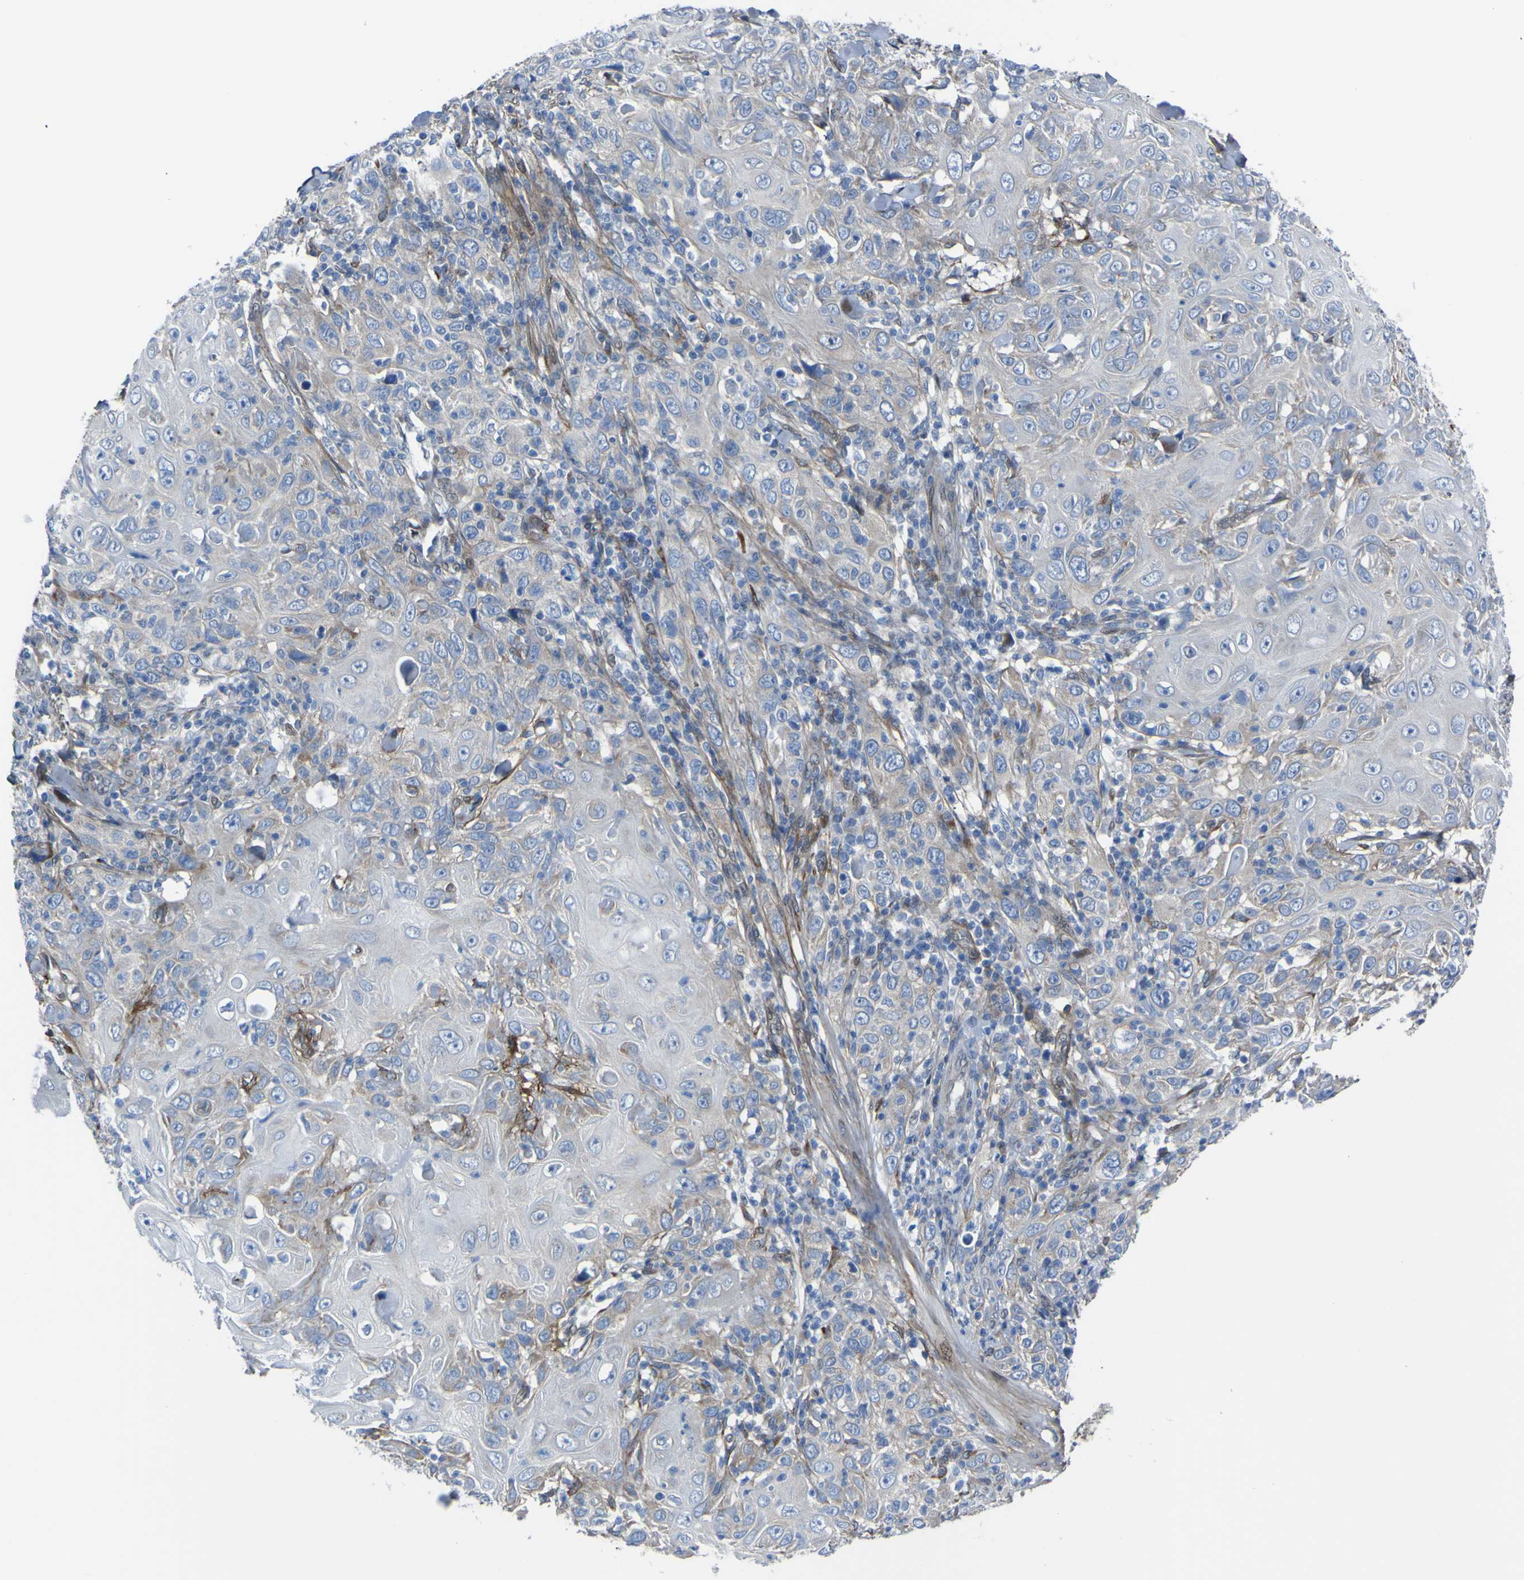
{"staining": {"intensity": "weak", "quantity": "<25%", "location": "cytoplasmic/membranous"}, "tissue": "skin cancer", "cell_type": "Tumor cells", "image_type": "cancer", "snomed": [{"axis": "morphology", "description": "Squamous cell carcinoma, NOS"}, {"axis": "topography", "description": "Skin"}], "caption": "This is an IHC image of squamous cell carcinoma (skin). There is no positivity in tumor cells.", "gene": "LRRN1", "patient": {"sex": "female", "age": 88}}